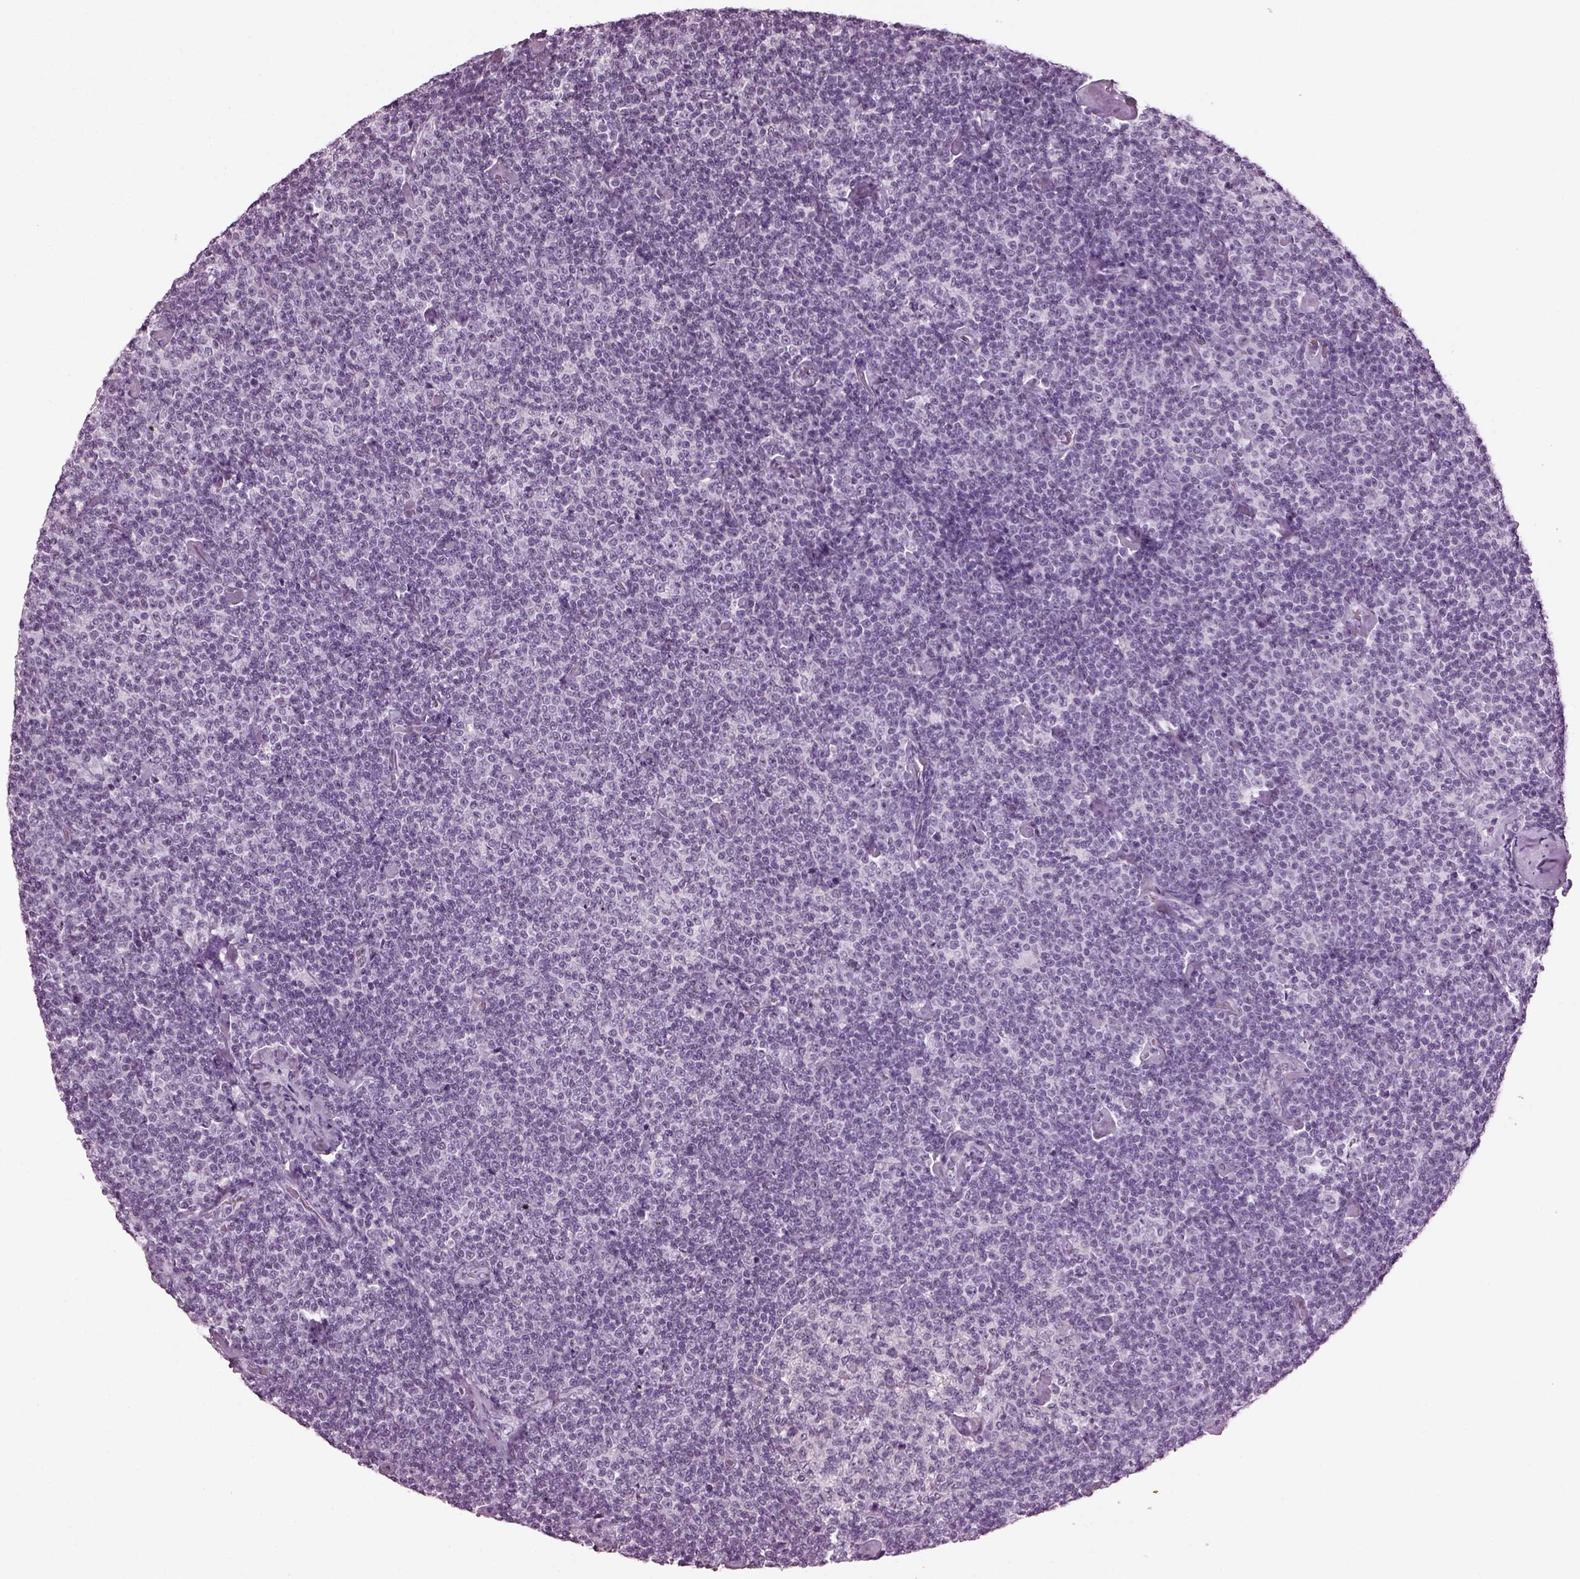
{"staining": {"intensity": "negative", "quantity": "none", "location": "none"}, "tissue": "lymphoma", "cell_type": "Tumor cells", "image_type": "cancer", "snomed": [{"axis": "morphology", "description": "Malignant lymphoma, non-Hodgkin's type, Low grade"}, {"axis": "topography", "description": "Lymph node"}], "caption": "Histopathology image shows no protein expression in tumor cells of low-grade malignant lymphoma, non-Hodgkin's type tissue. Brightfield microscopy of immunohistochemistry stained with DAB (3,3'-diaminobenzidine) (brown) and hematoxylin (blue), captured at high magnification.", "gene": "ADGRG2", "patient": {"sex": "male", "age": 81}}